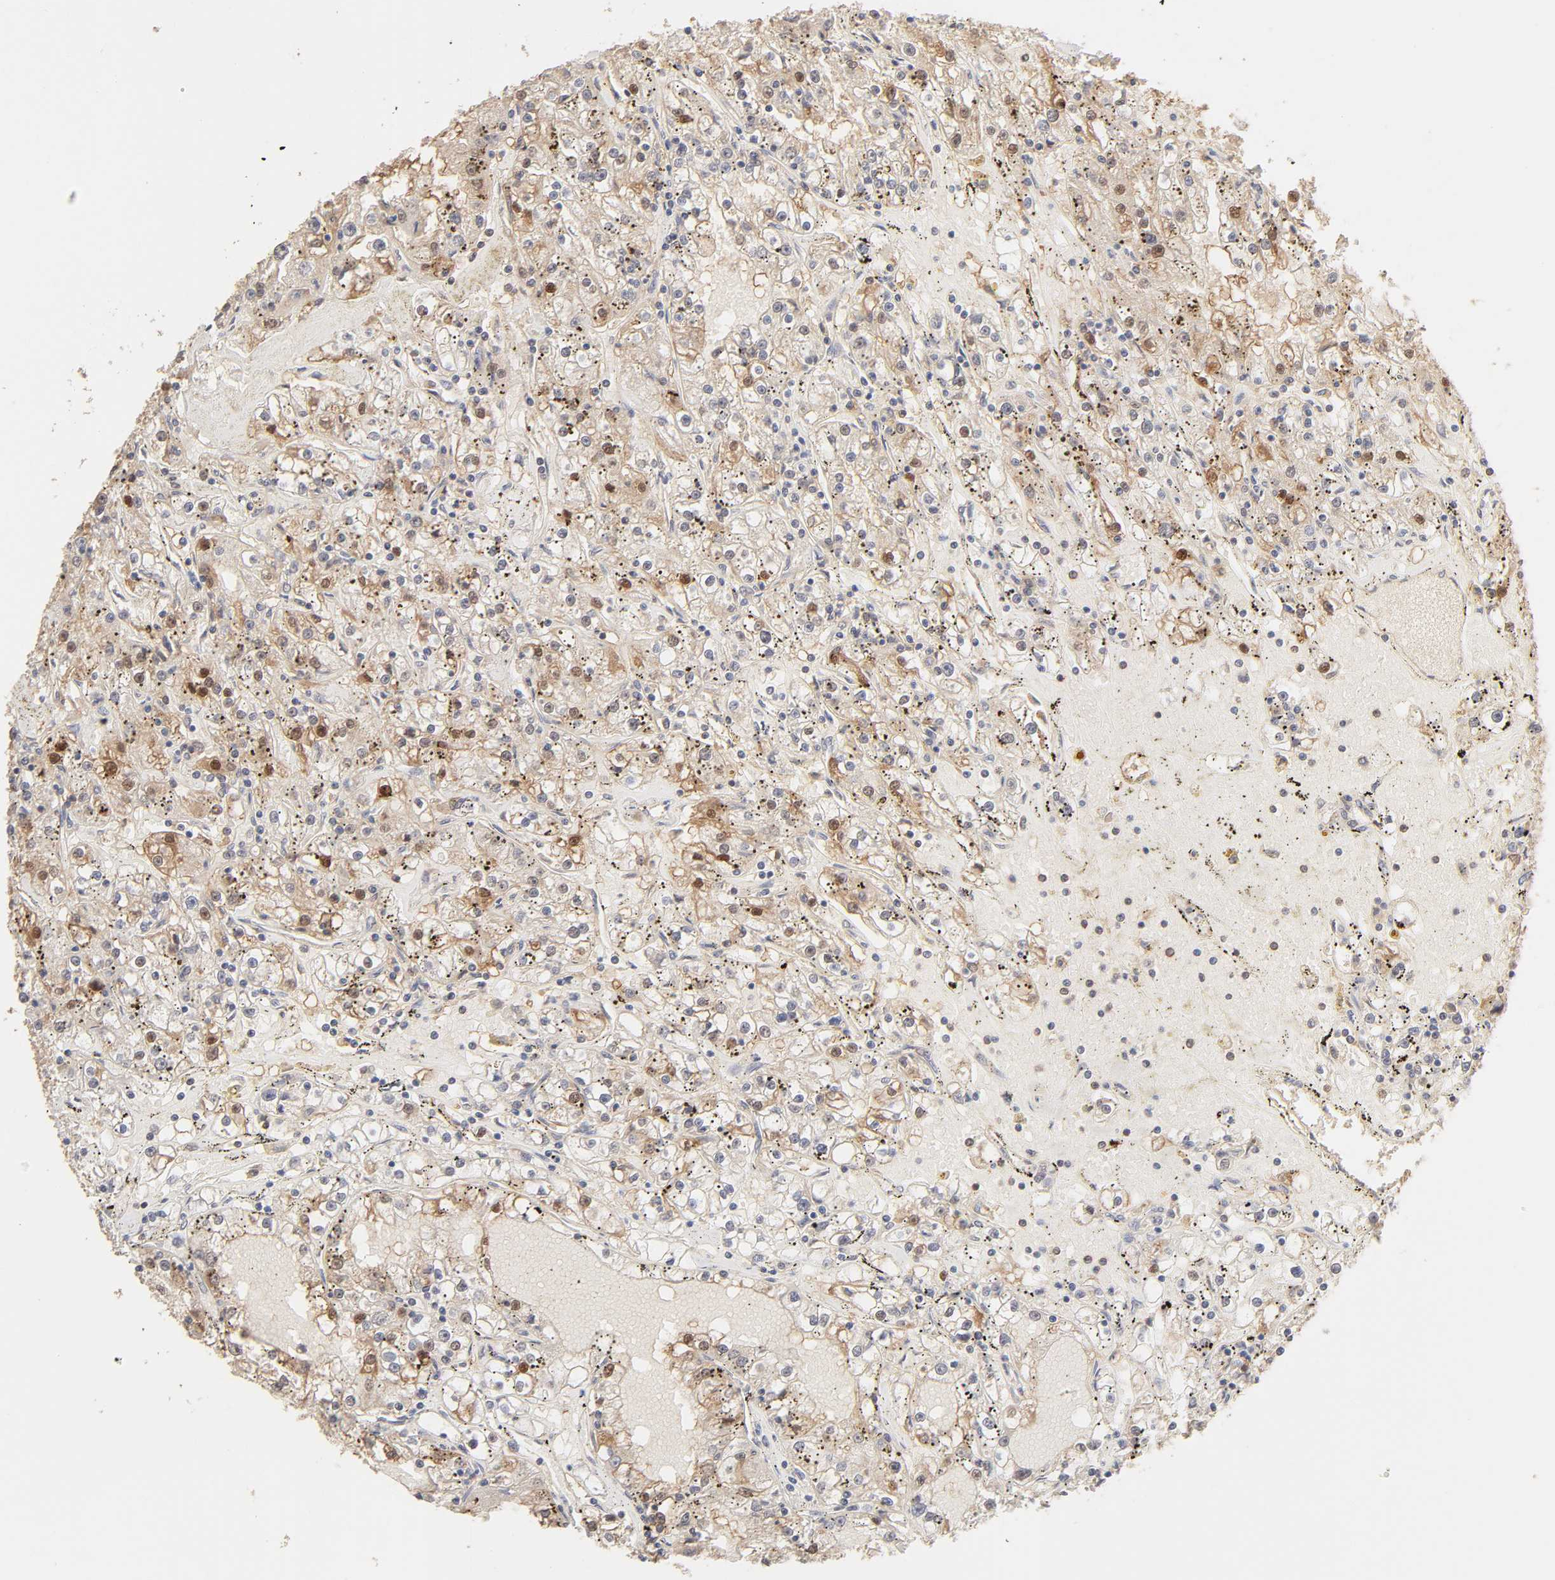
{"staining": {"intensity": "moderate", "quantity": "25%-75%", "location": "cytoplasmic/membranous,nuclear"}, "tissue": "renal cancer", "cell_type": "Tumor cells", "image_type": "cancer", "snomed": [{"axis": "morphology", "description": "Adenocarcinoma, NOS"}, {"axis": "topography", "description": "Kidney"}], "caption": "This photomicrograph shows immunohistochemistry (IHC) staining of renal cancer, with medium moderate cytoplasmic/membranous and nuclear staining in about 25%-75% of tumor cells.", "gene": "AP1G2", "patient": {"sex": "male", "age": 56}}